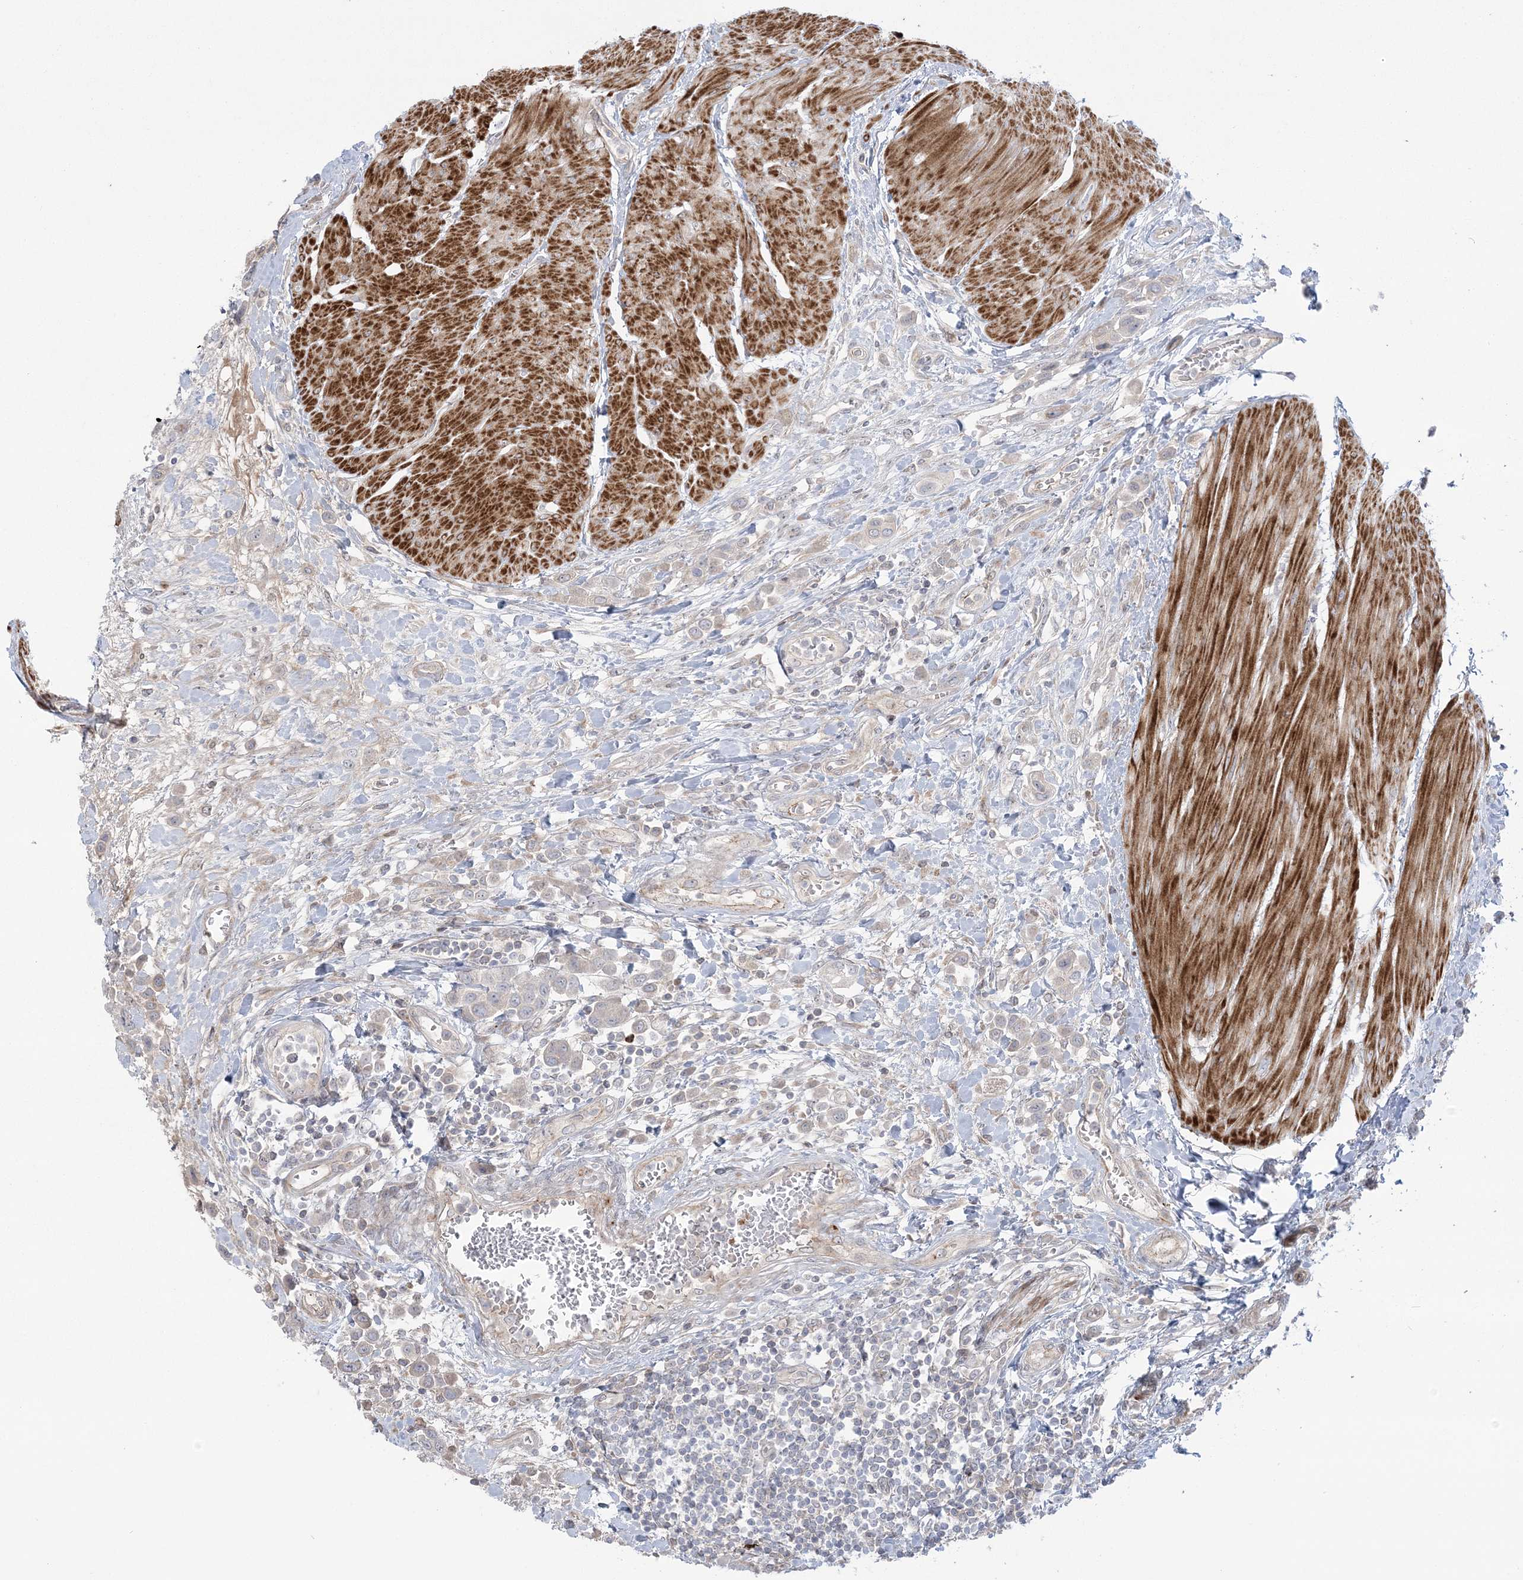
{"staining": {"intensity": "negative", "quantity": "none", "location": "none"}, "tissue": "urothelial cancer", "cell_type": "Tumor cells", "image_type": "cancer", "snomed": [{"axis": "morphology", "description": "Urothelial carcinoma, High grade"}, {"axis": "topography", "description": "Urinary bladder"}], "caption": "Human urothelial cancer stained for a protein using immunohistochemistry reveals no positivity in tumor cells.", "gene": "NUDT9", "patient": {"sex": "male", "age": 50}}